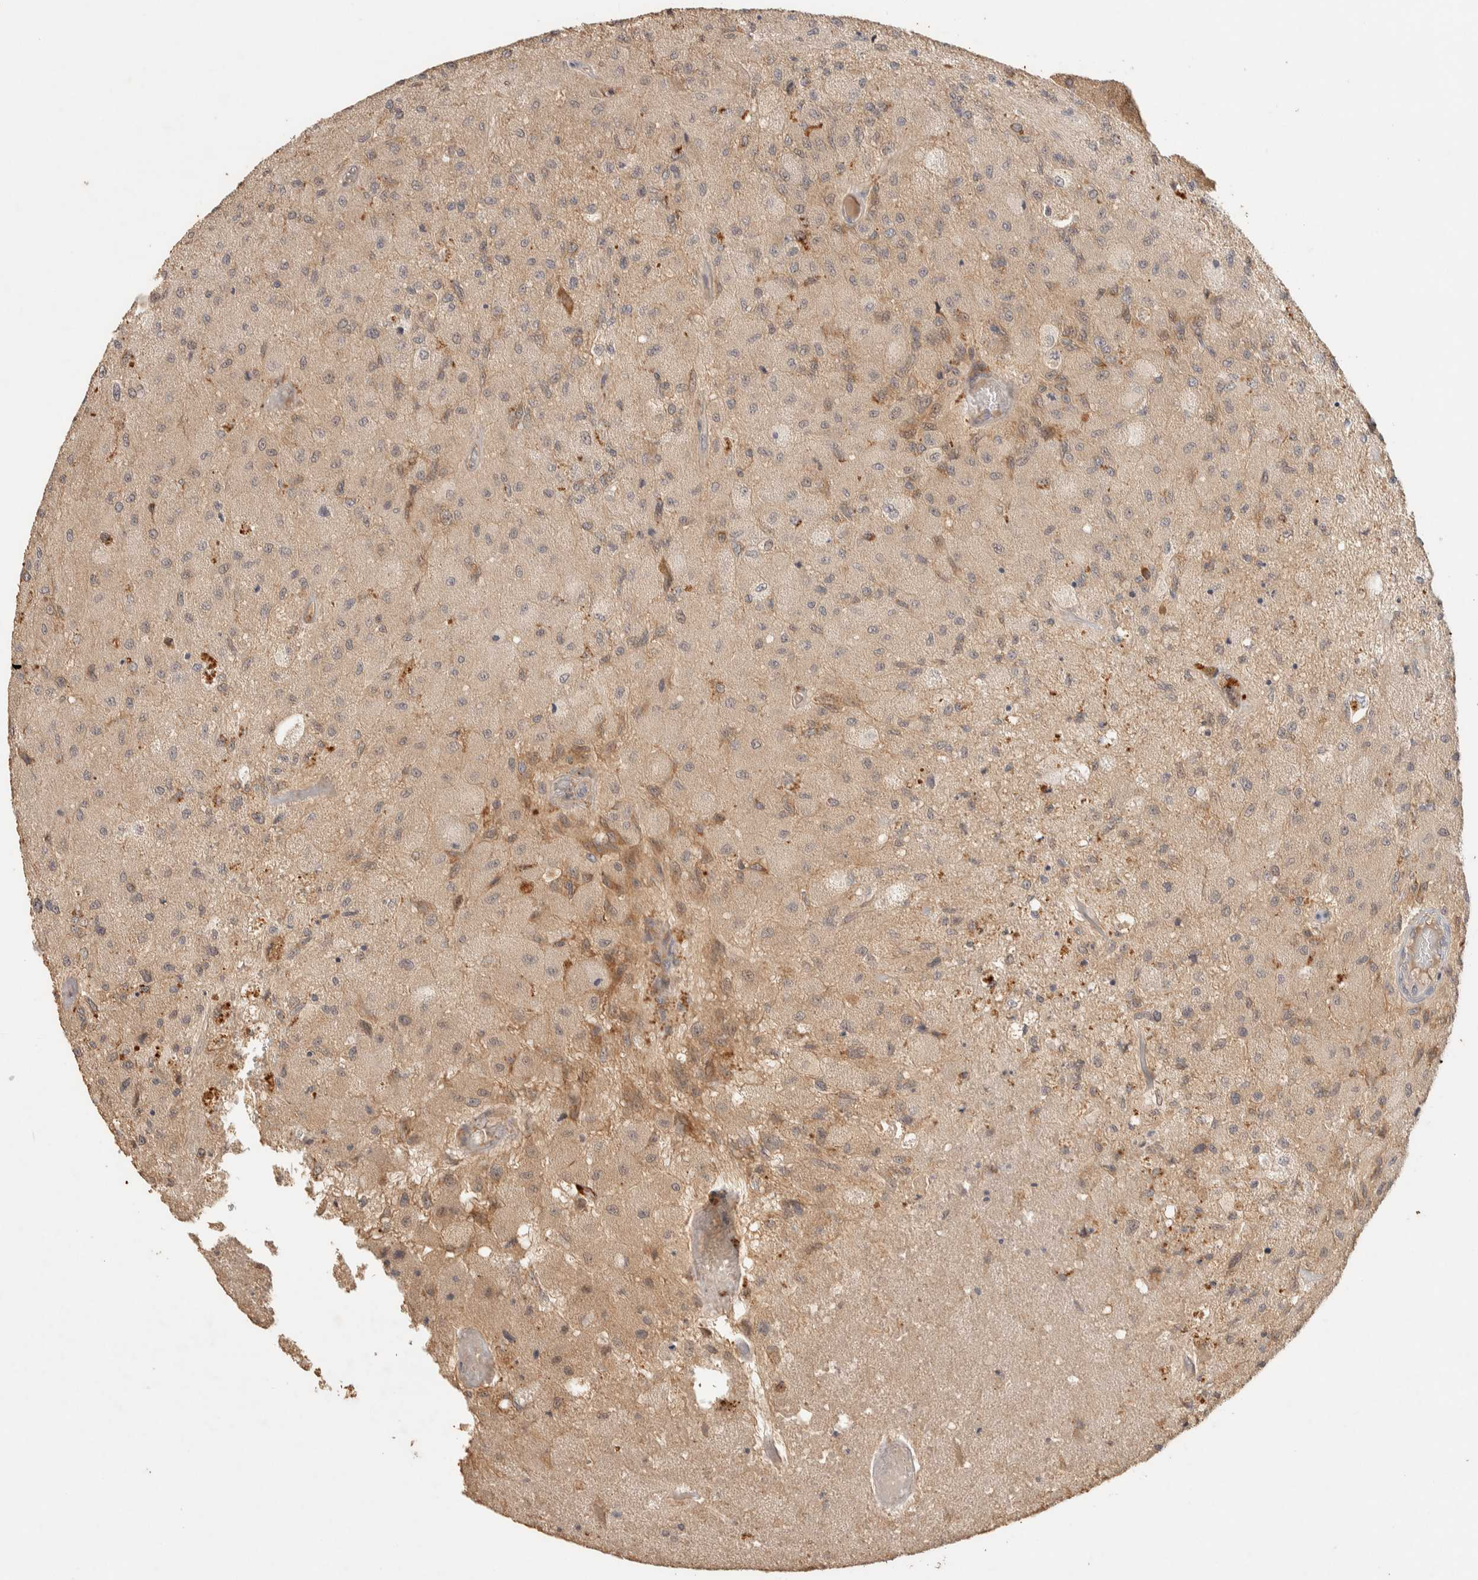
{"staining": {"intensity": "moderate", "quantity": "<25%", "location": "cytoplasmic/membranous"}, "tissue": "glioma", "cell_type": "Tumor cells", "image_type": "cancer", "snomed": [{"axis": "morphology", "description": "Normal tissue, NOS"}, {"axis": "morphology", "description": "Glioma, malignant, High grade"}, {"axis": "topography", "description": "Cerebral cortex"}], "caption": "High-power microscopy captured an IHC micrograph of malignant high-grade glioma, revealing moderate cytoplasmic/membranous expression in approximately <25% of tumor cells.", "gene": "ITPA", "patient": {"sex": "male", "age": 77}}